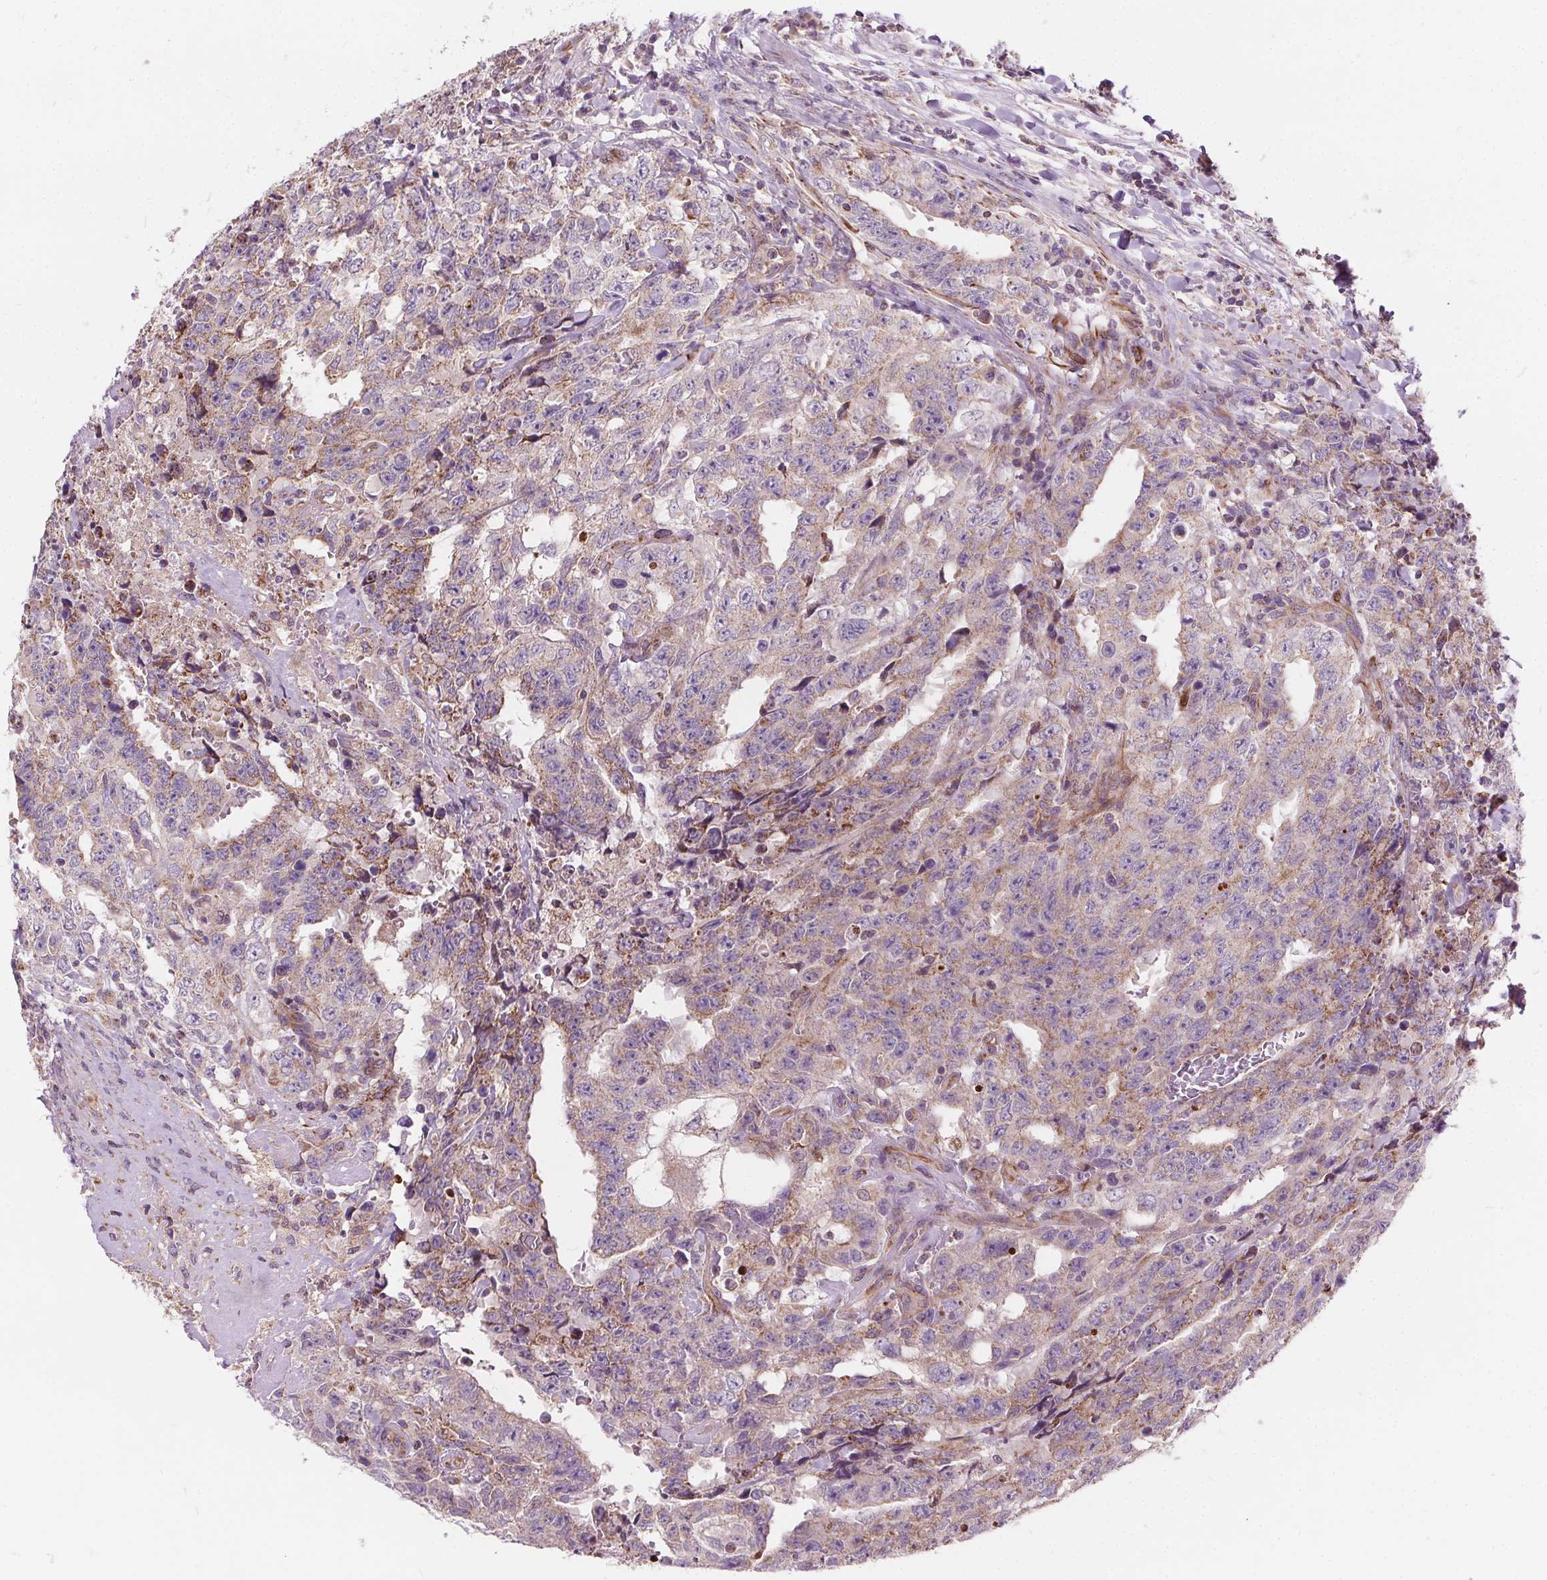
{"staining": {"intensity": "moderate", "quantity": "<25%", "location": "cytoplasmic/membranous"}, "tissue": "testis cancer", "cell_type": "Tumor cells", "image_type": "cancer", "snomed": [{"axis": "morphology", "description": "Carcinoma, Embryonal, NOS"}, {"axis": "topography", "description": "Testis"}], "caption": "Tumor cells demonstrate low levels of moderate cytoplasmic/membranous positivity in approximately <25% of cells in testis cancer (embryonal carcinoma).", "gene": "GOLT1B", "patient": {"sex": "male", "age": 24}}